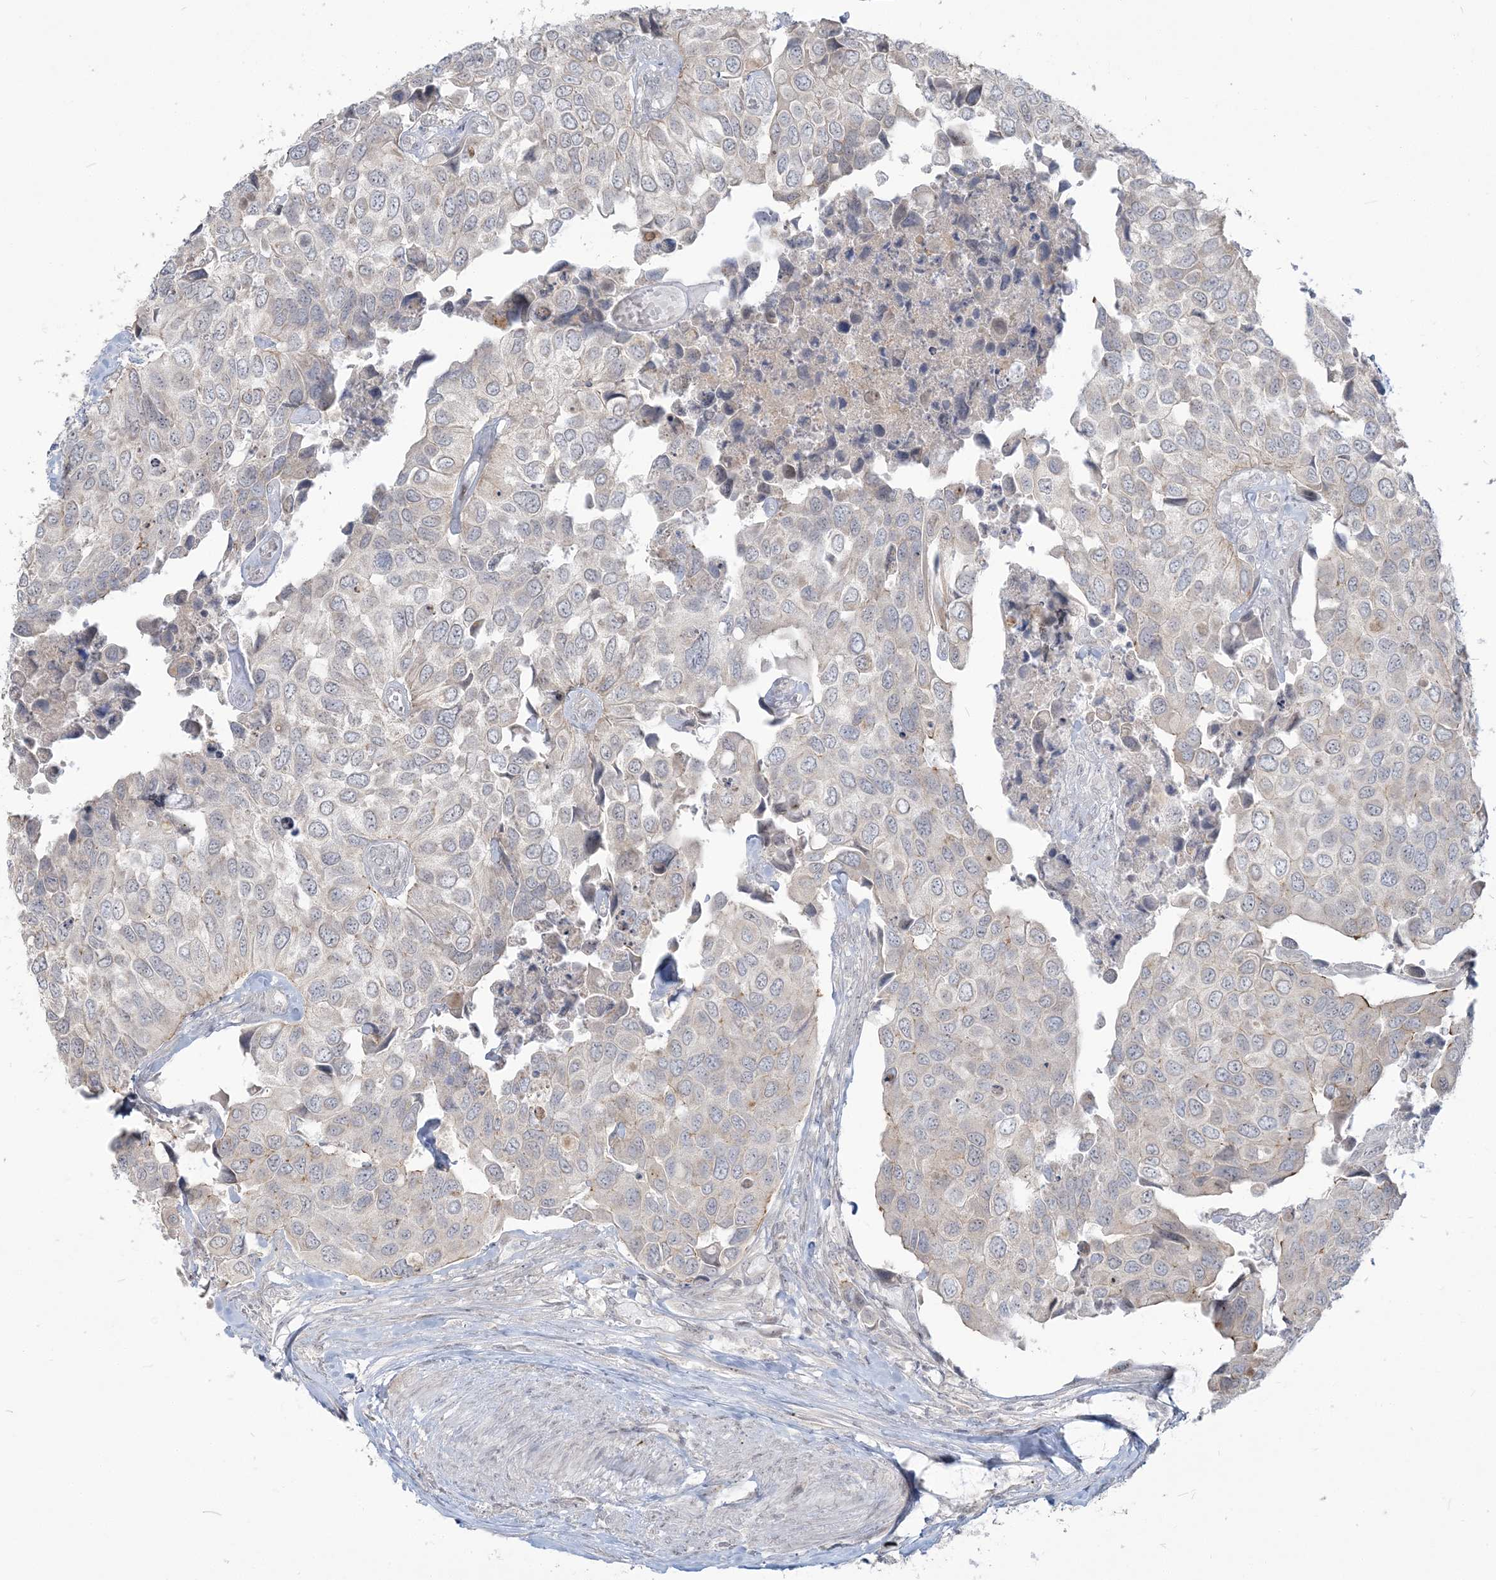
{"staining": {"intensity": "negative", "quantity": "none", "location": "none"}, "tissue": "urothelial cancer", "cell_type": "Tumor cells", "image_type": "cancer", "snomed": [{"axis": "morphology", "description": "Urothelial carcinoma, High grade"}, {"axis": "topography", "description": "Urinary bladder"}], "caption": "Tumor cells show no significant protein expression in urothelial cancer. (Brightfield microscopy of DAB immunohistochemistry at high magnification).", "gene": "SDAD1", "patient": {"sex": "male", "age": 74}}